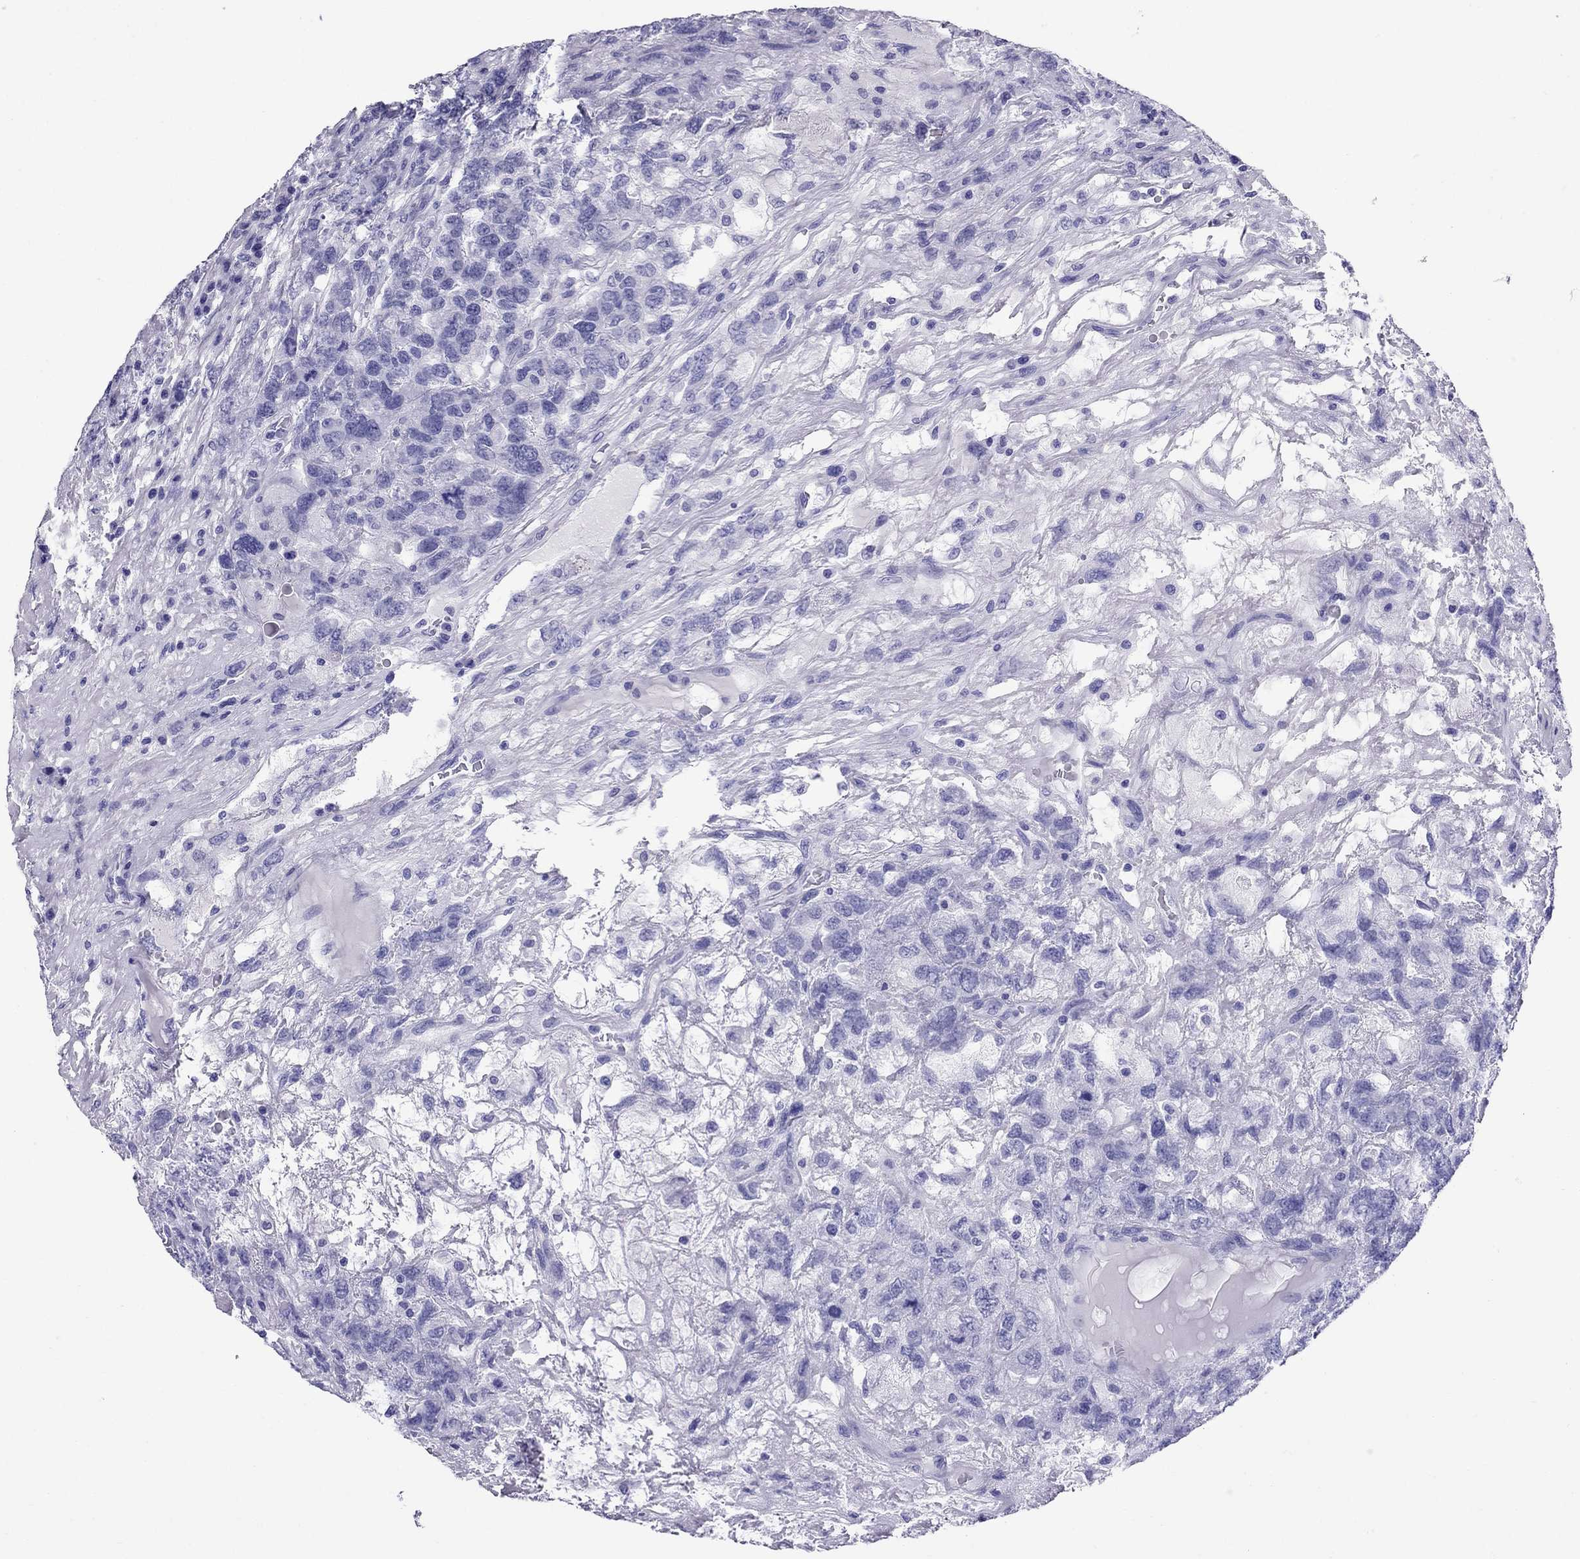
{"staining": {"intensity": "negative", "quantity": "none", "location": "none"}, "tissue": "testis cancer", "cell_type": "Tumor cells", "image_type": "cancer", "snomed": [{"axis": "morphology", "description": "Seminoma, NOS"}, {"axis": "topography", "description": "Testis"}], "caption": "Testis cancer stained for a protein using IHC reveals no expression tumor cells.", "gene": "AVPR1B", "patient": {"sex": "male", "age": 52}}